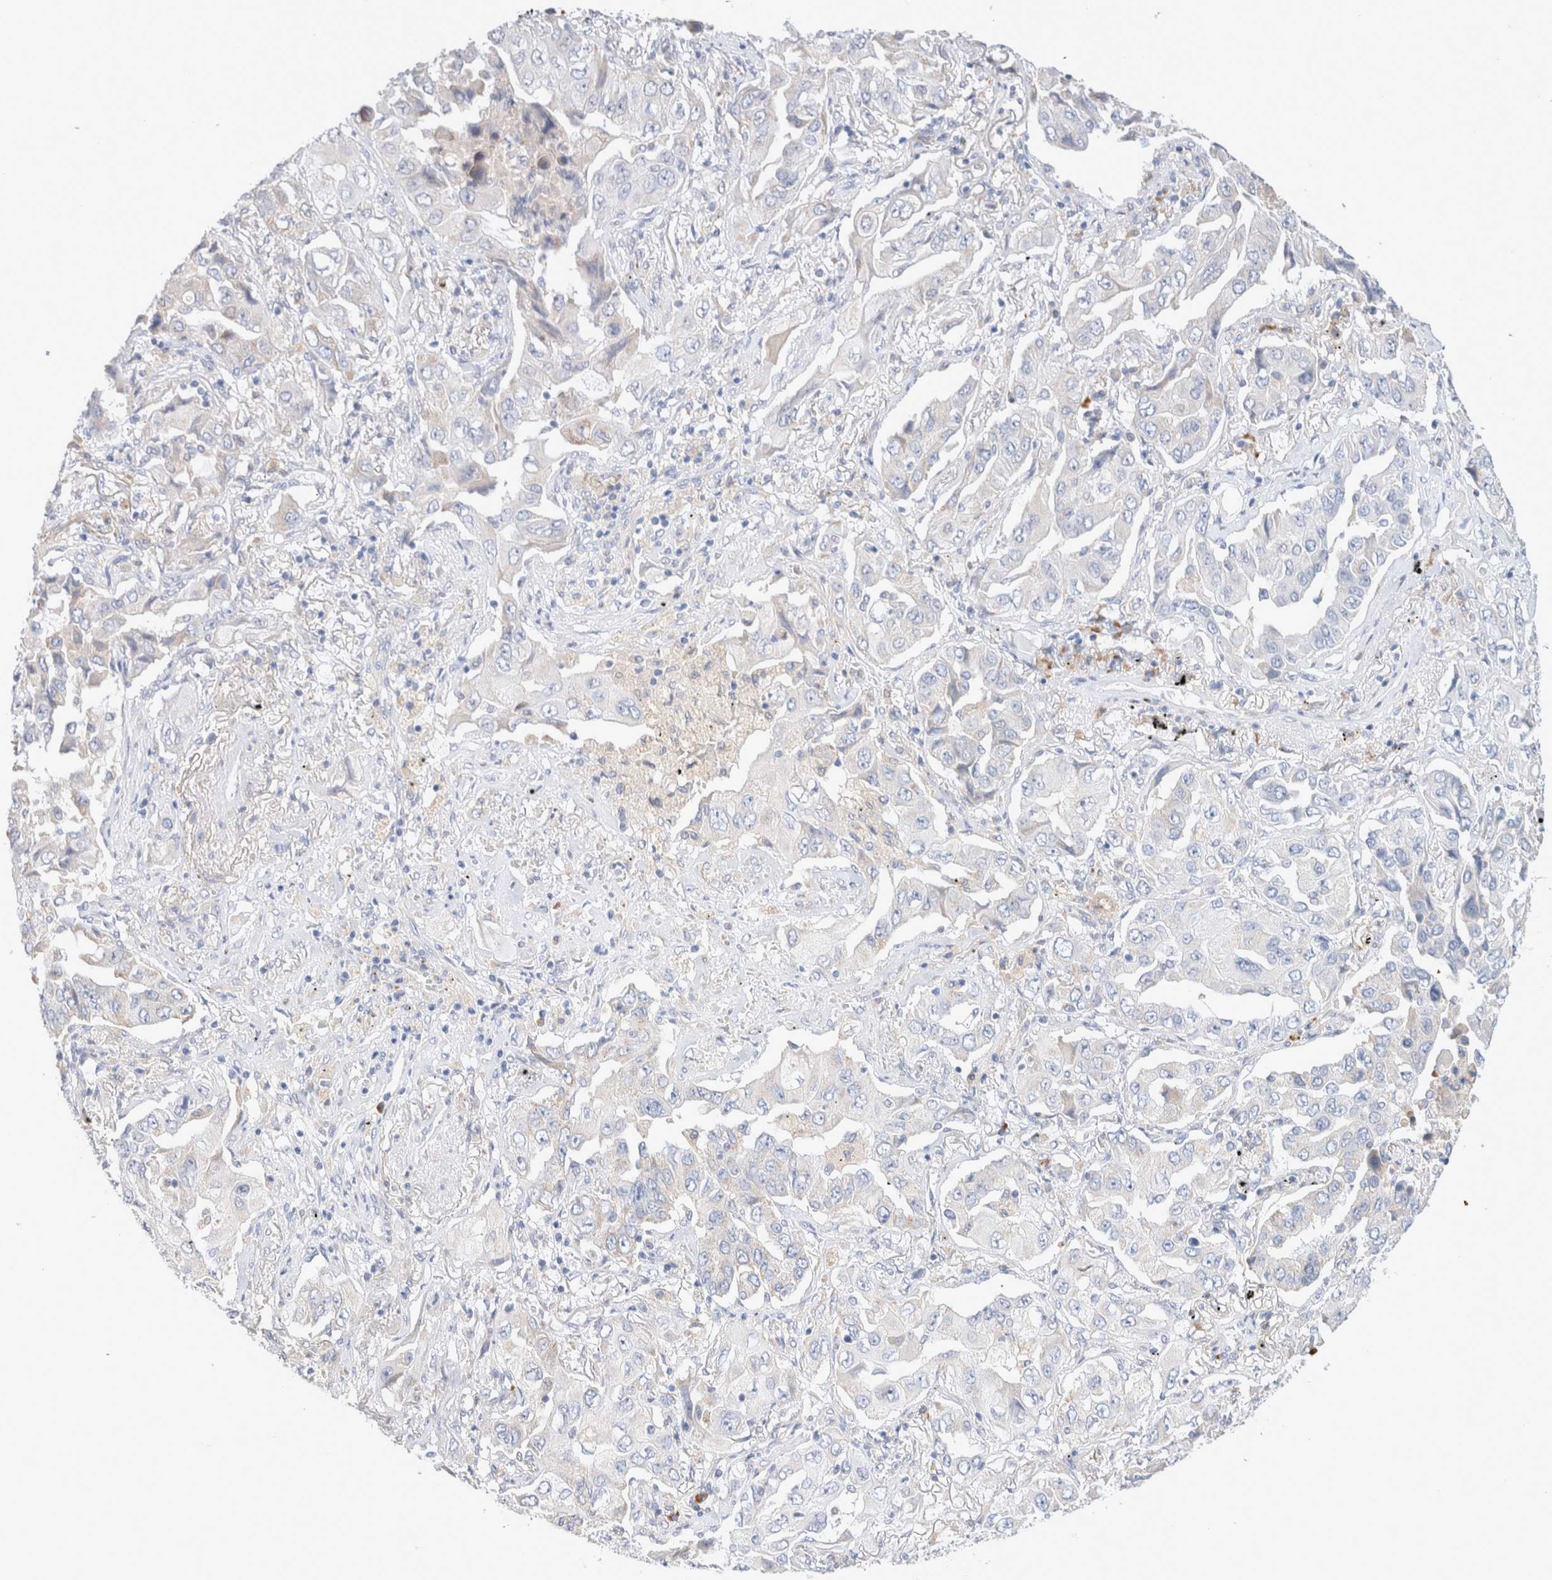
{"staining": {"intensity": "negative", "quantity": "none", "location": "none"}, "tissue": "lung cancer", "cell_type": "Tumor cells", "image_type": "cancer", "snomed": [{"axis": "morphology", "description": "Adenocarcinoma, NOS"}, {"axis": "topography", "description": "Lung"}], "caption": "Immunohistochemistry (IHC) of lung cancer displays no expression in tumor cells.", "gene": "GADD45G", "patient": {"sex": "female", "age": 65}}